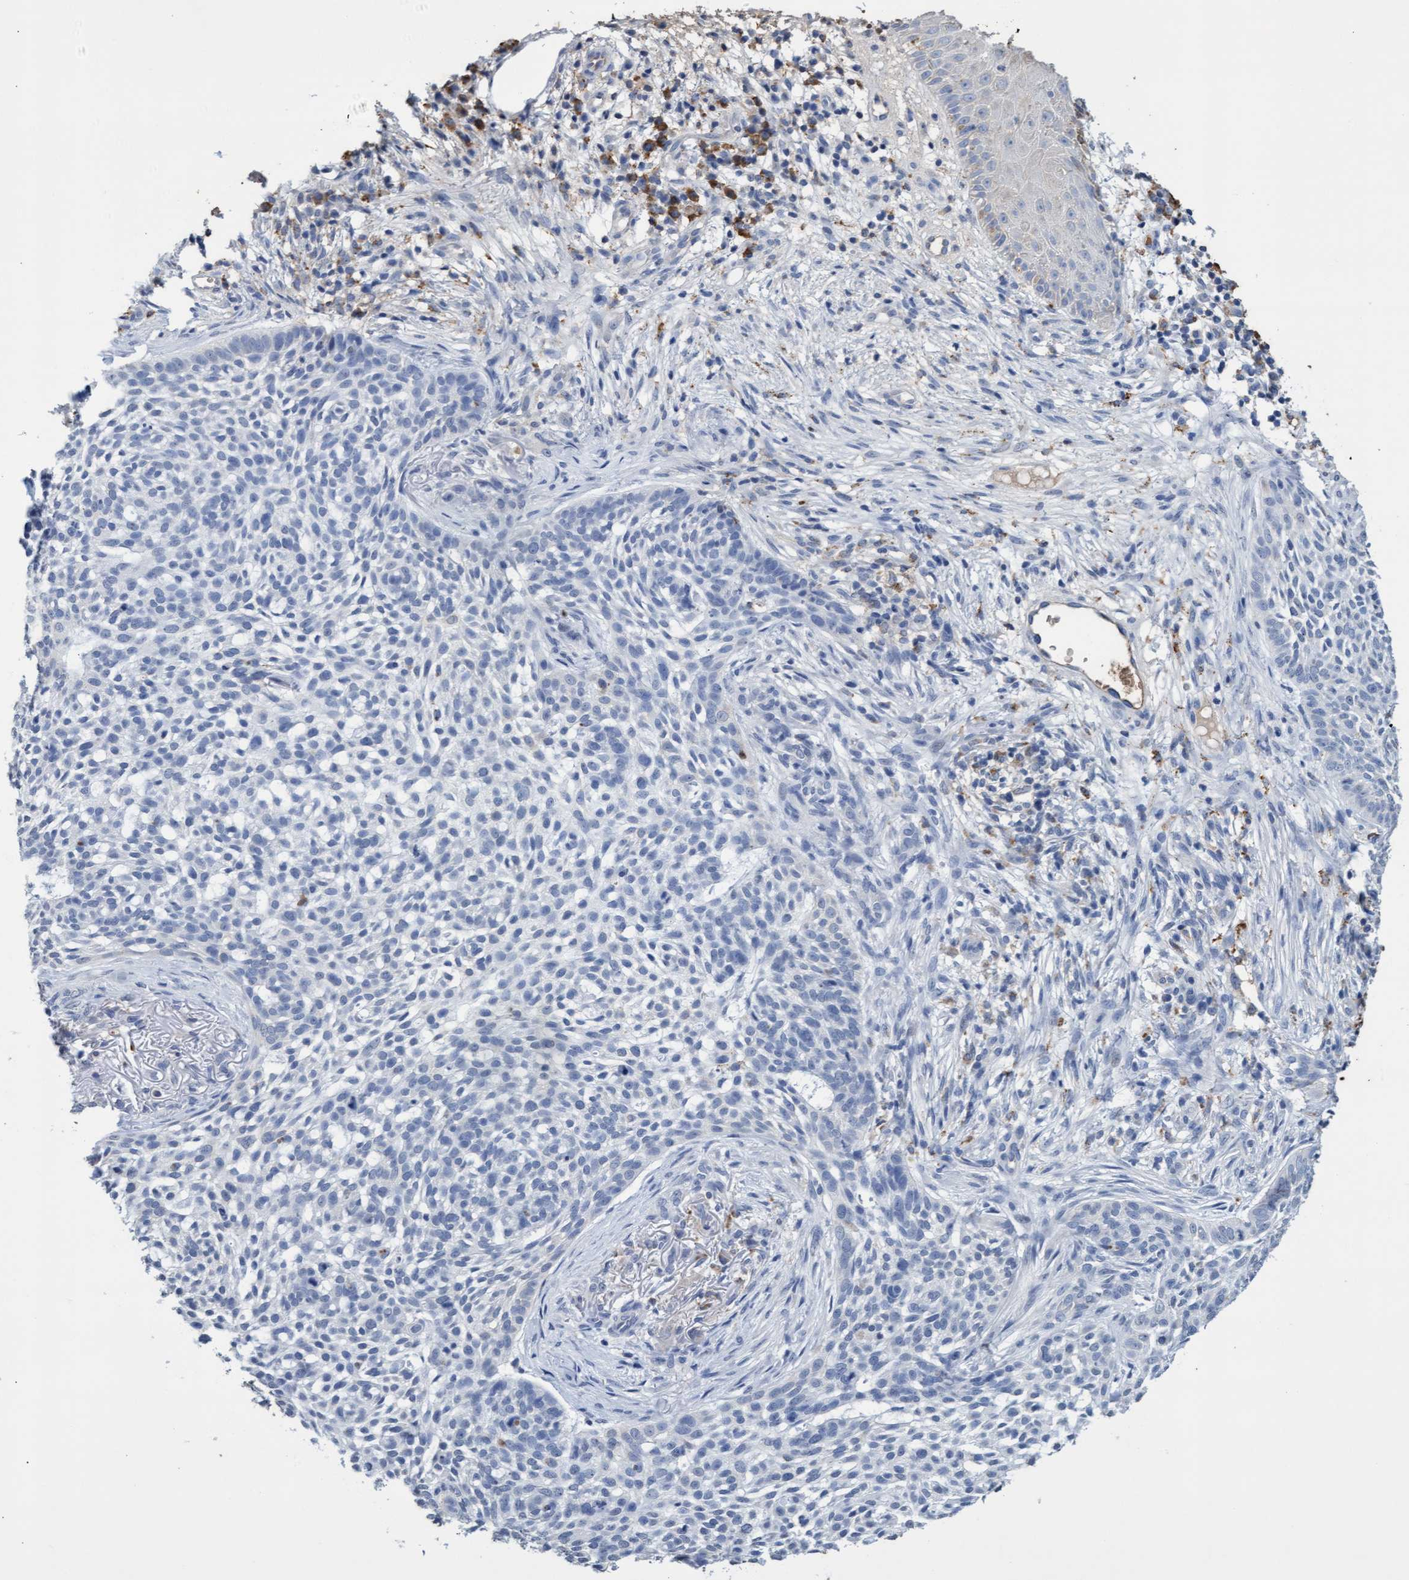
{"staining": {"intensity": "negative", "quantity": "none", "location": "none"}, "tissue": "skin cancer", "cell_type": "Tumor cells", "image_type": "cancer", "snomed": [{"axis": "morphology", "description": "Basal cell carcinoma"}, {"axis": "topography", "description": "Skin"}], "caption": "This is a histopathology image of immunohistochemistry staining of basal cell carcinoma (skin), which shows no positivity in tumor cells. (DAB immunohistochemistry visualized using brightfield microscopy, high magnification).", "gene": "GPR39", "patient": {"sex": "female", "age": 64}}